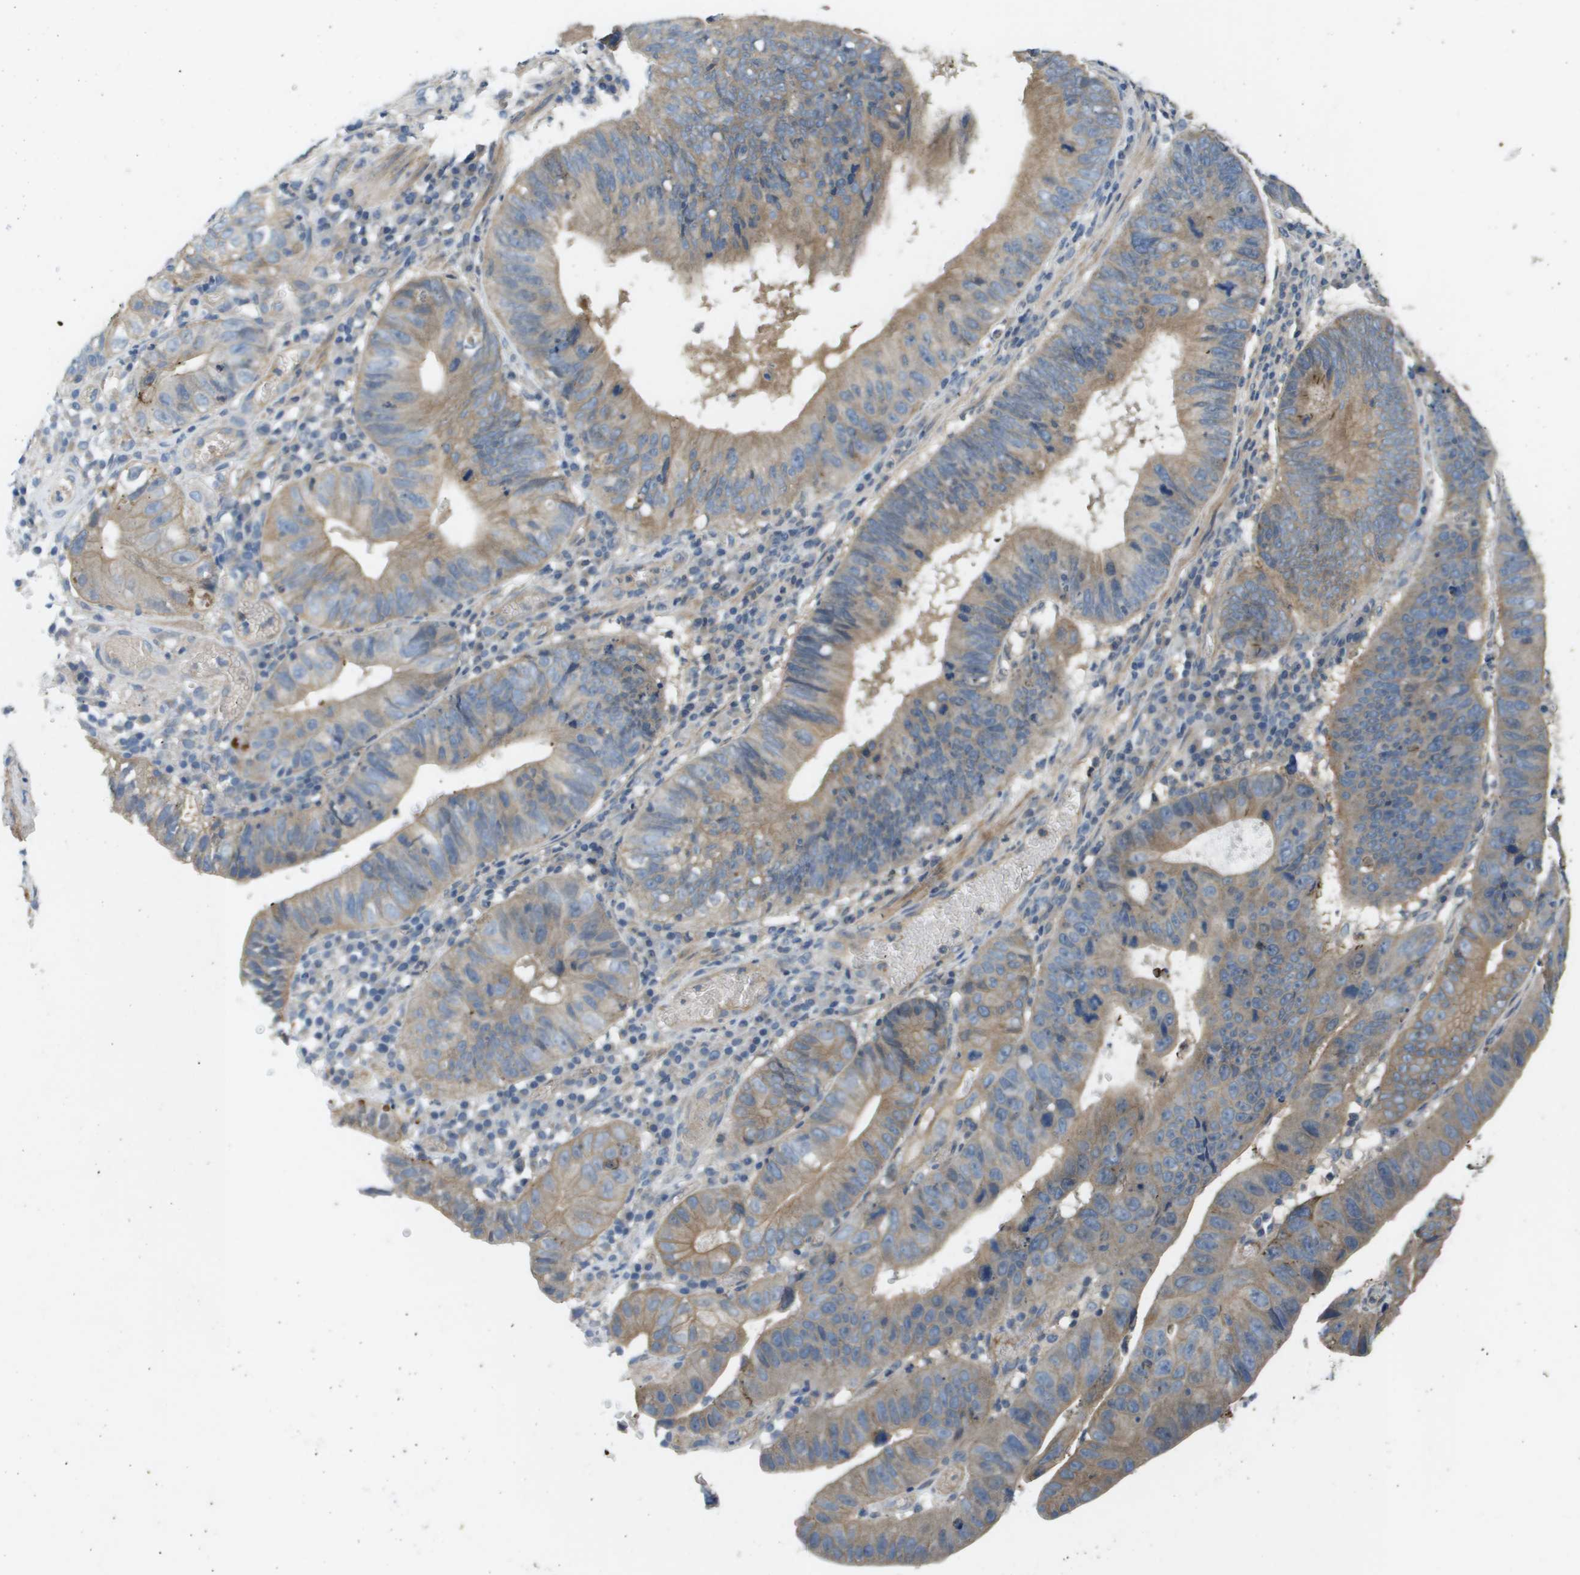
{"staining": {"intensity": "moderate", "quantity": ">75%", "location": "cytoplasmic/membranous"}, "tissue": "stomach cancer", "cell_type": "Tumor cells", "image_type": "cancer", "snomed": [{"axis": "morphology", "description": "Adenocarcinoma, NOS"}, {"axis": "topography", "description": "Stomach"}], "caption": "DAB (3,3'-diaminobenzidine) immunohistochemical staining of adenocarcinoma (stomach) demonstrates moderate cytoplasmic/membranous protein expression in approximately >75% of tumor cells.", "gene": "KRT23", "patient": {"sex": "male", "age": 59}}